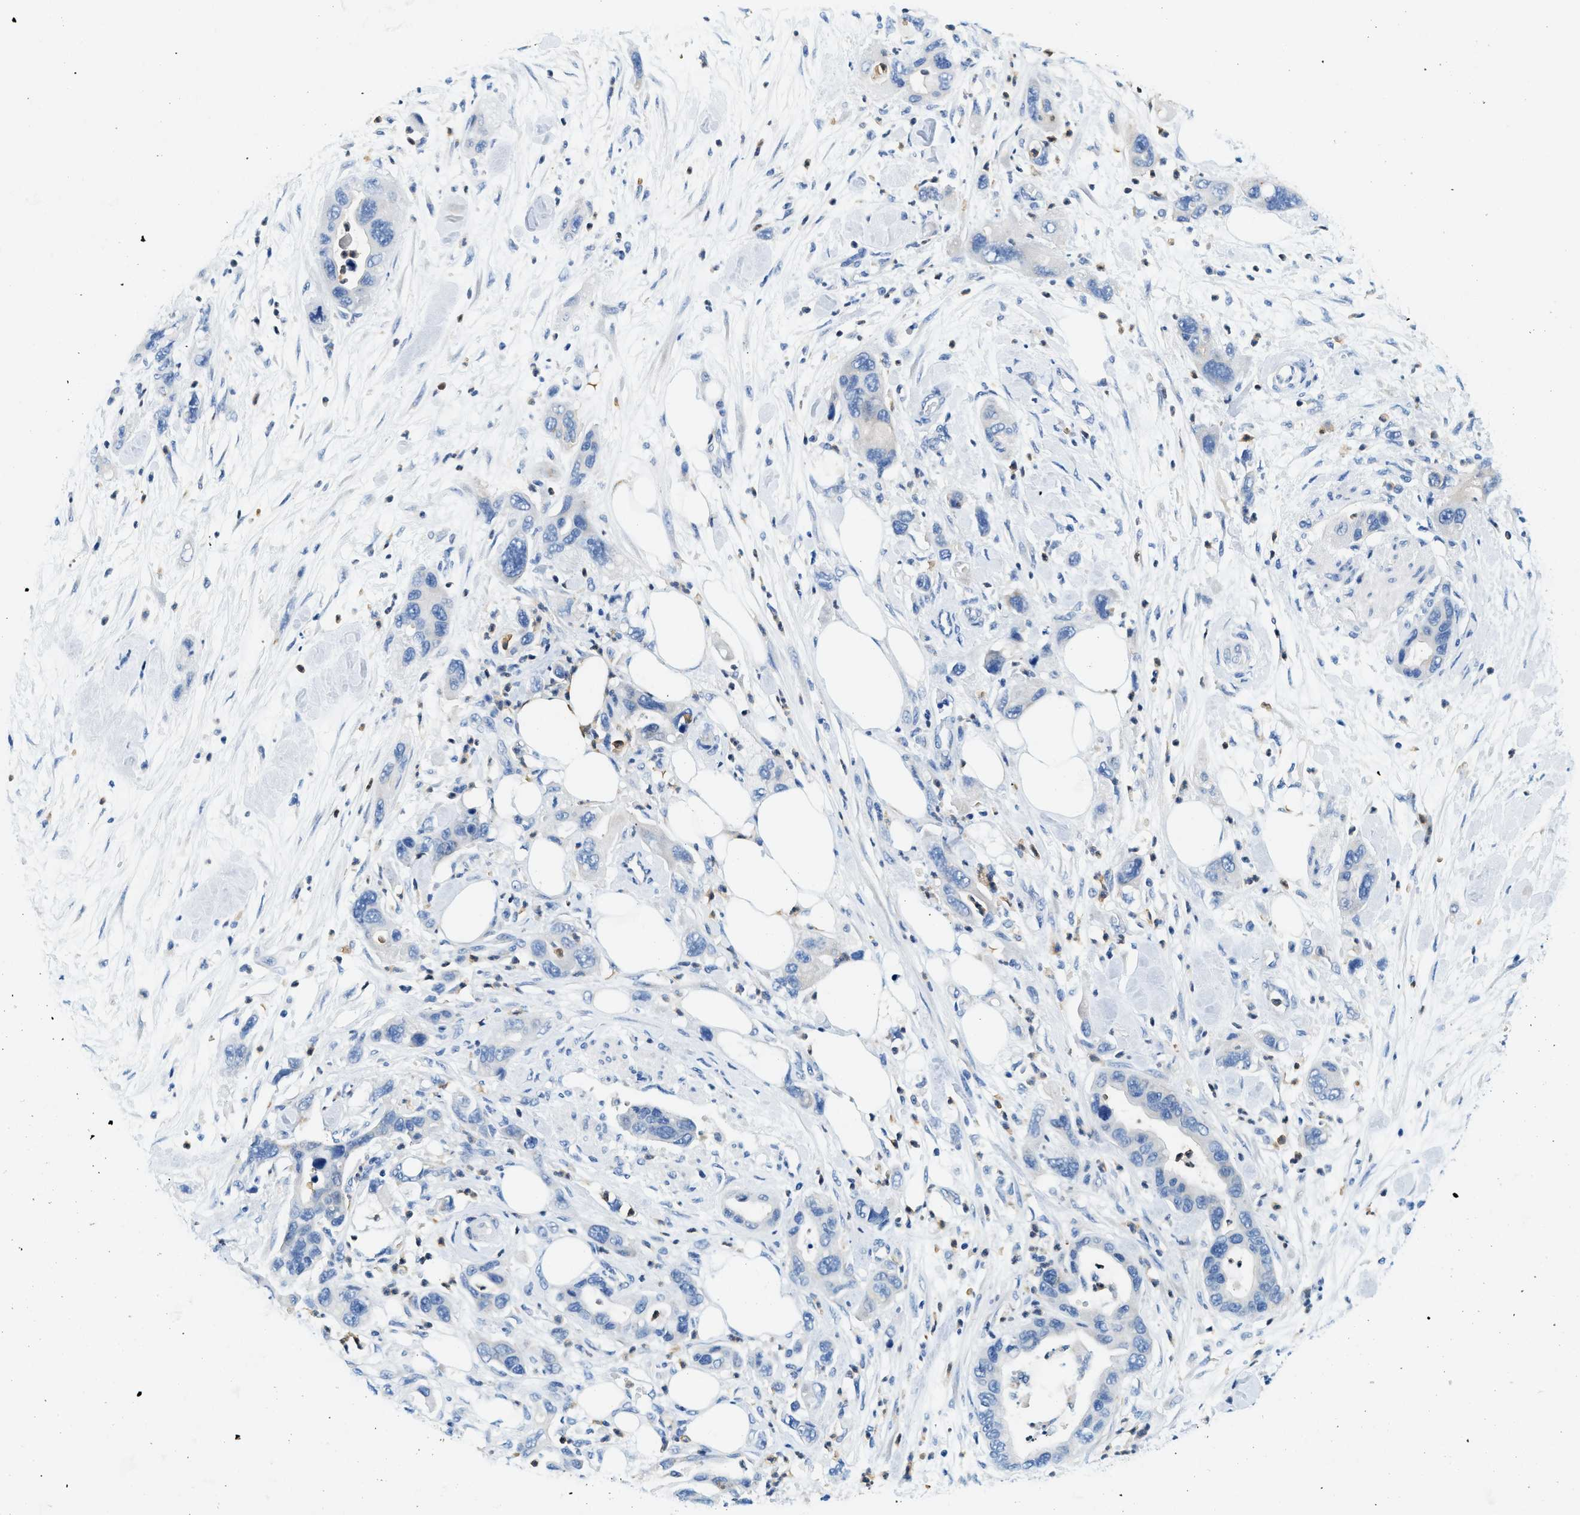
{"staining": {"intensity": "negative", "quantity": "none", "location": "none"}, "tissue": "pancreatic cancer", "cell_type": "Tumor cells", "image_type": "cancer", "snomed": [{"axis": "morphology", "description": "Normal tissue, NOS"}, {"axis": "morphology", "description": "Adenocarcinoma, NOS"}, {"axis": "topography", "description": "Pancreas"}], "caption": "There is no significant expression in tumor cells of adenocarcinoma (pancreatic).", "gene": "ZDHHC13", "patient": {"sex": "female", "age": 71}}